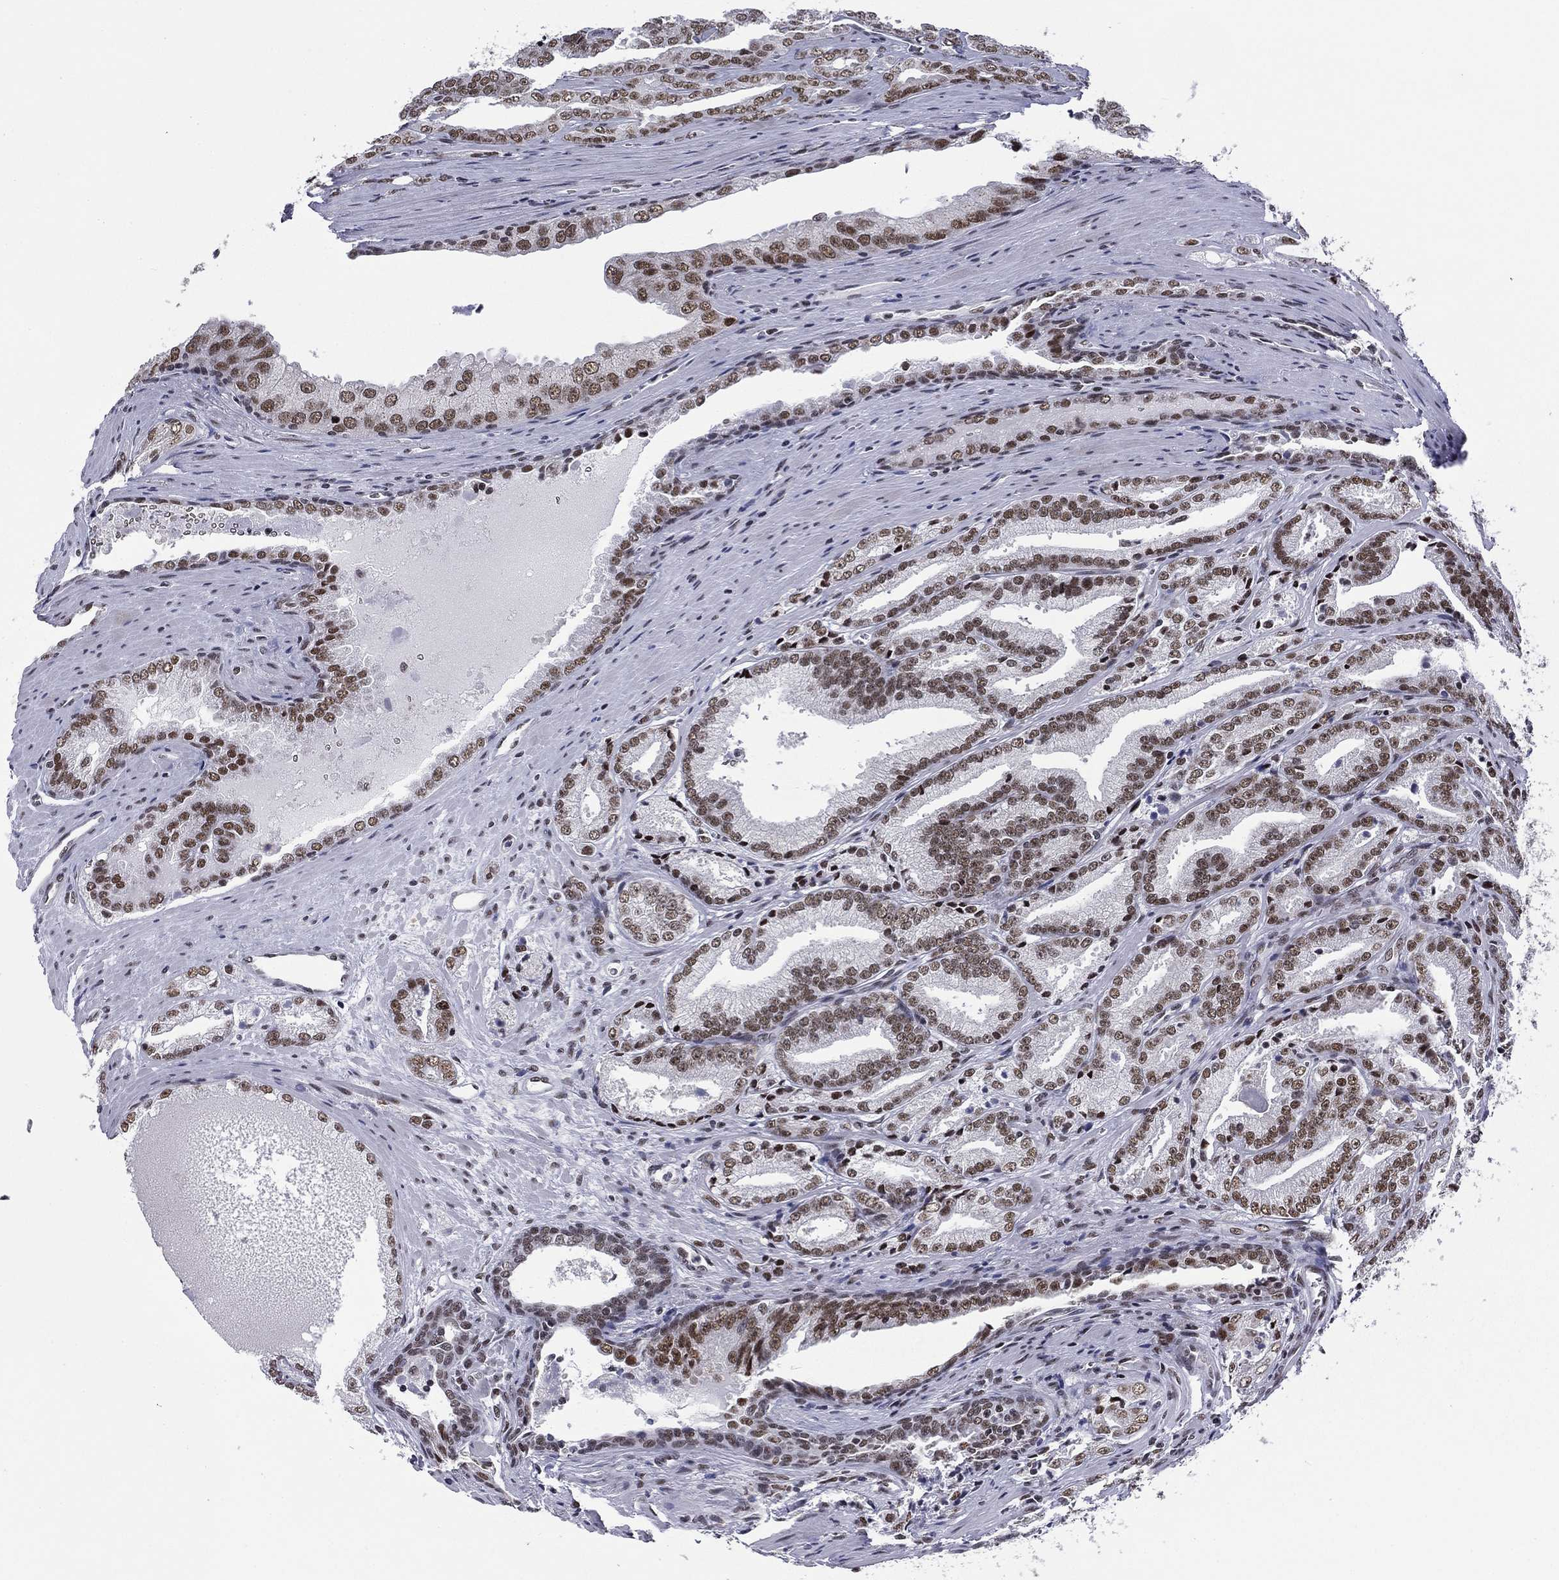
{"staining": {"intensity": "weak", "quantity": "25%-75%", "location": "nuclear"}, "tissue": "prostate cancer", "cell_type": "Tumor cells", "image_type": "cancer", "snomed": [{"axis": "morphology", "description": "Adenocarcinoma, NOS"}, {"axis": "morphology", "description": "Adenocarcinoma, High grade"}, {"axis": "topography", "description": "Prostate"}], "caption": "IHC of human adenocarcinoma (high-grade) (prostate) reveals low levels of weak nuclear expression in approximately 25%-75% of tumor cells.", "gene": "ETV5", "patient": {"sex": "male", "age": 70}}